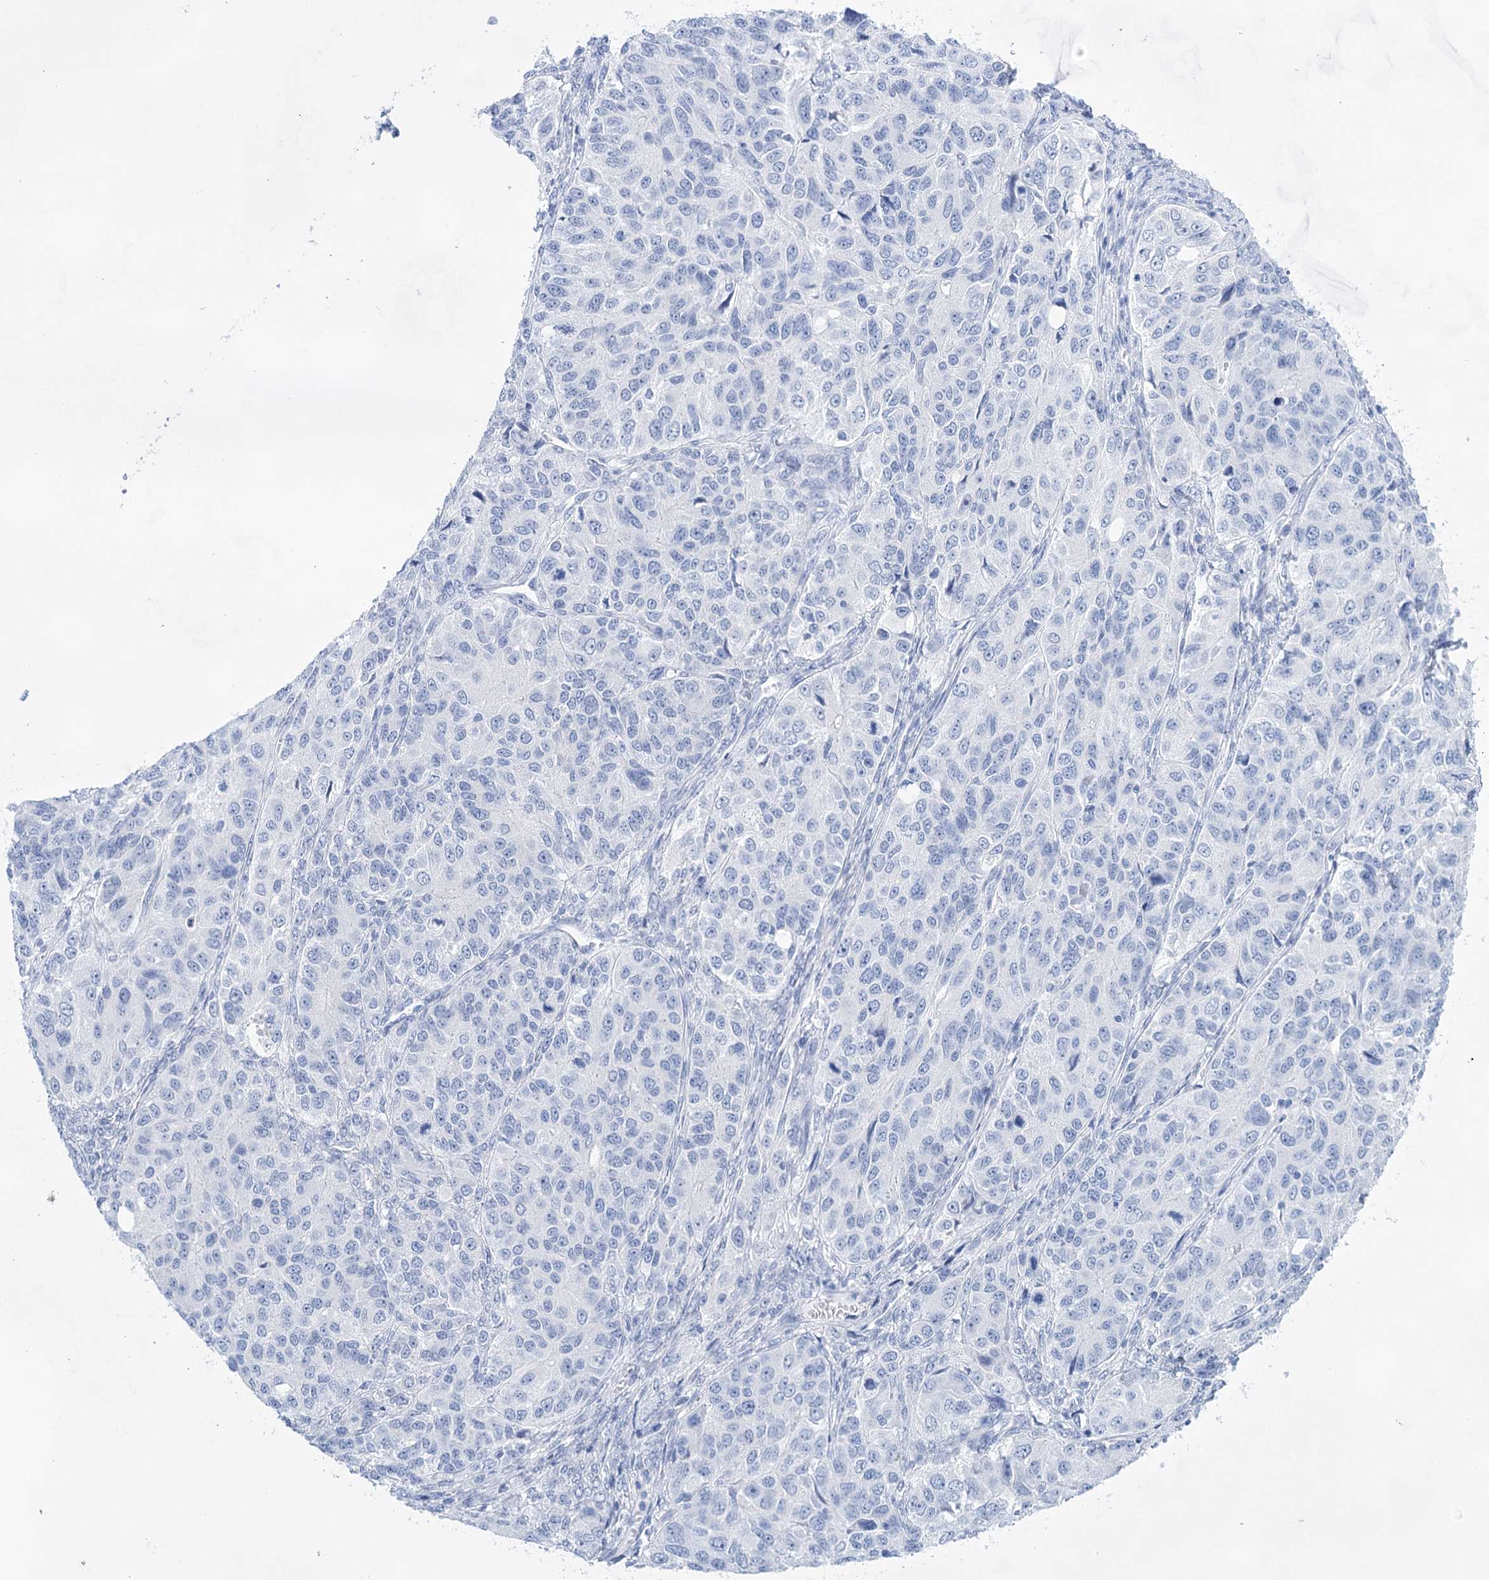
{"staining": {"intensity": "negative", "quantity": "none", "location": "none"}, "tissue": "ovarian cancer", "cell_type": "Tumor cells", "image_type": "cancer", "snomed": [{"axis": "morphology", "description": "Carcinoma, endometroid"}, {"axis": "topography", "description": "Ovary"}], "caption": "The immunohistochemistry (IHC) histopathology image has no significant staining in tumor cells of endometroid carcinoma (ovarian) tissue.", "gene": "LALBA", "patient": {"sex": "female", "age": 51}}